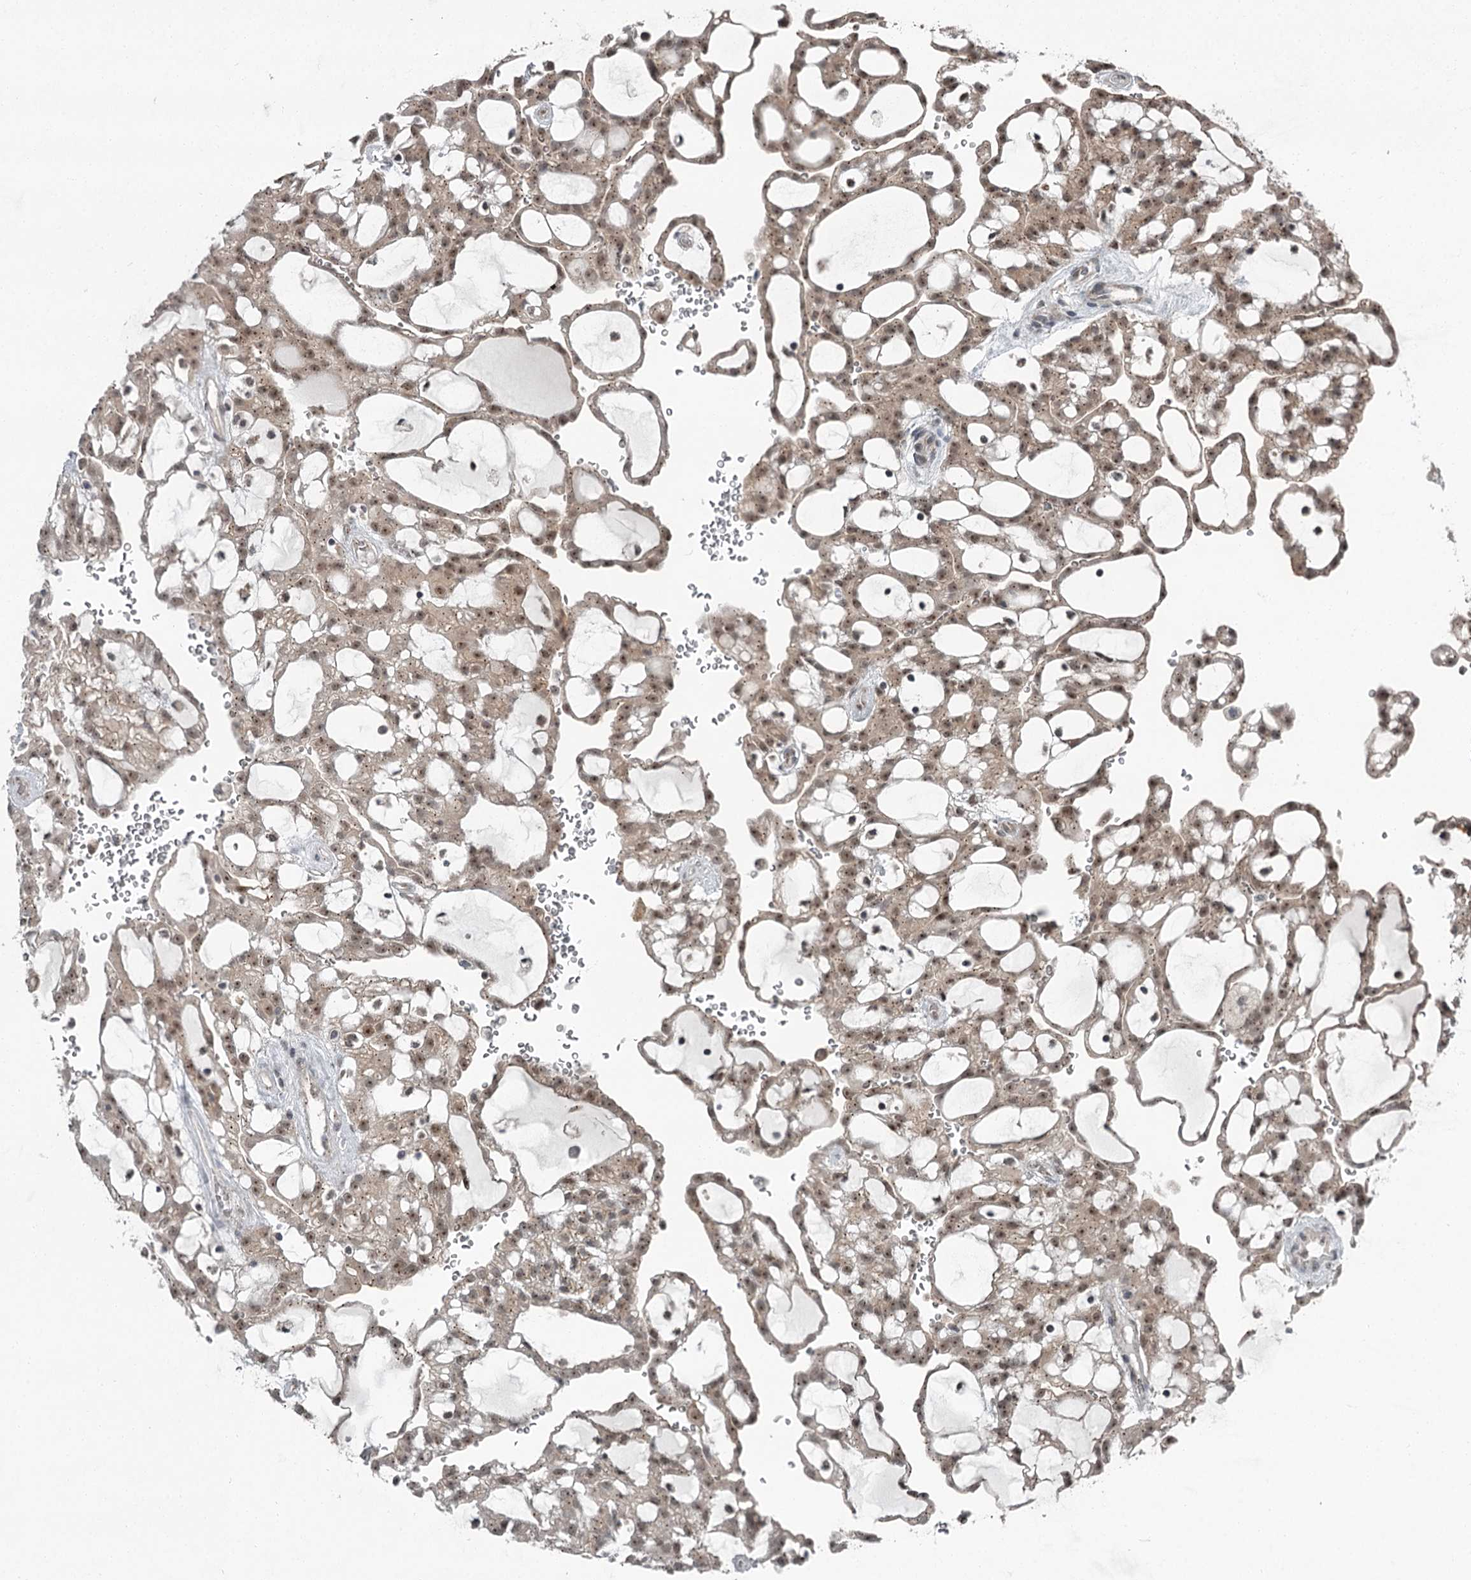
{"staining": {"intensity": "weak", "quantity": ">75%", "location": "cytoplasmic/membranous,nuclear"}, "tissue": "renal cancer", "cell_type": "Tumor cells", "image_type": "cancer", "snomed": [{"axis": "morphology", "description": "Adenocarcinoma, NOS"}, {"axis": "topography", "description": "Kidney"}], "caption": "Immunohistochemical staining of renal cancer exhibits low levels of weak cytoplasmic/membranous and nuclear expression in about >75% of tumor cells.", "gene": "EXOSC1", "patient": {"sex": "male", "age": 63}}